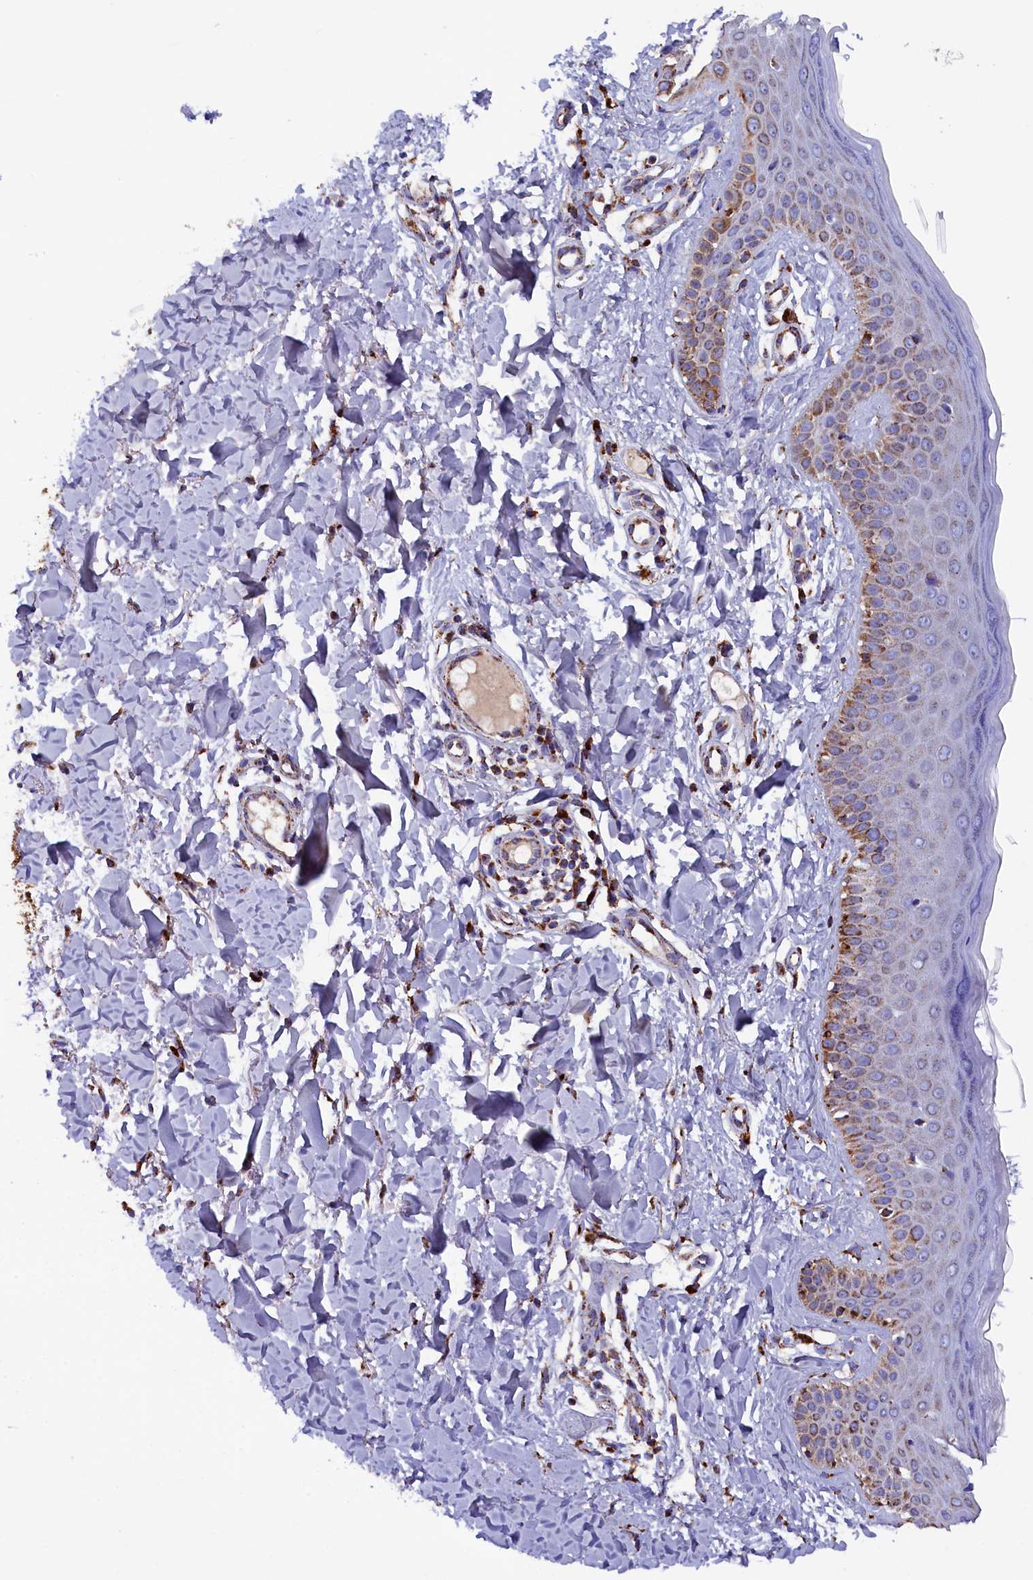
{"staining": {"intensity": "moderate", "quantity": ">75%", "location": "cytoplasmic/membranous"}, "tissue": "skin", "cell_type": "Fibroblasts", "image_type": "normal", "snomed": [{"axis": "morphology", "description": "Normal tissue, NOS"}, {"axis": "topography", "description": "Skin"}], "caption": "The immunohistochemical stain shows moderate cytoplasmic/membranous staining in fibroblasts of unremarkable skin. The staining is performed using DAB (3,3'-diaminobenzidine) brown chromogen to label protein expression. The nuclei are counter-stained blue using hematoxylin.", "gene": "SLC39A3", "patient": {"sex": "male", "age": 52}}